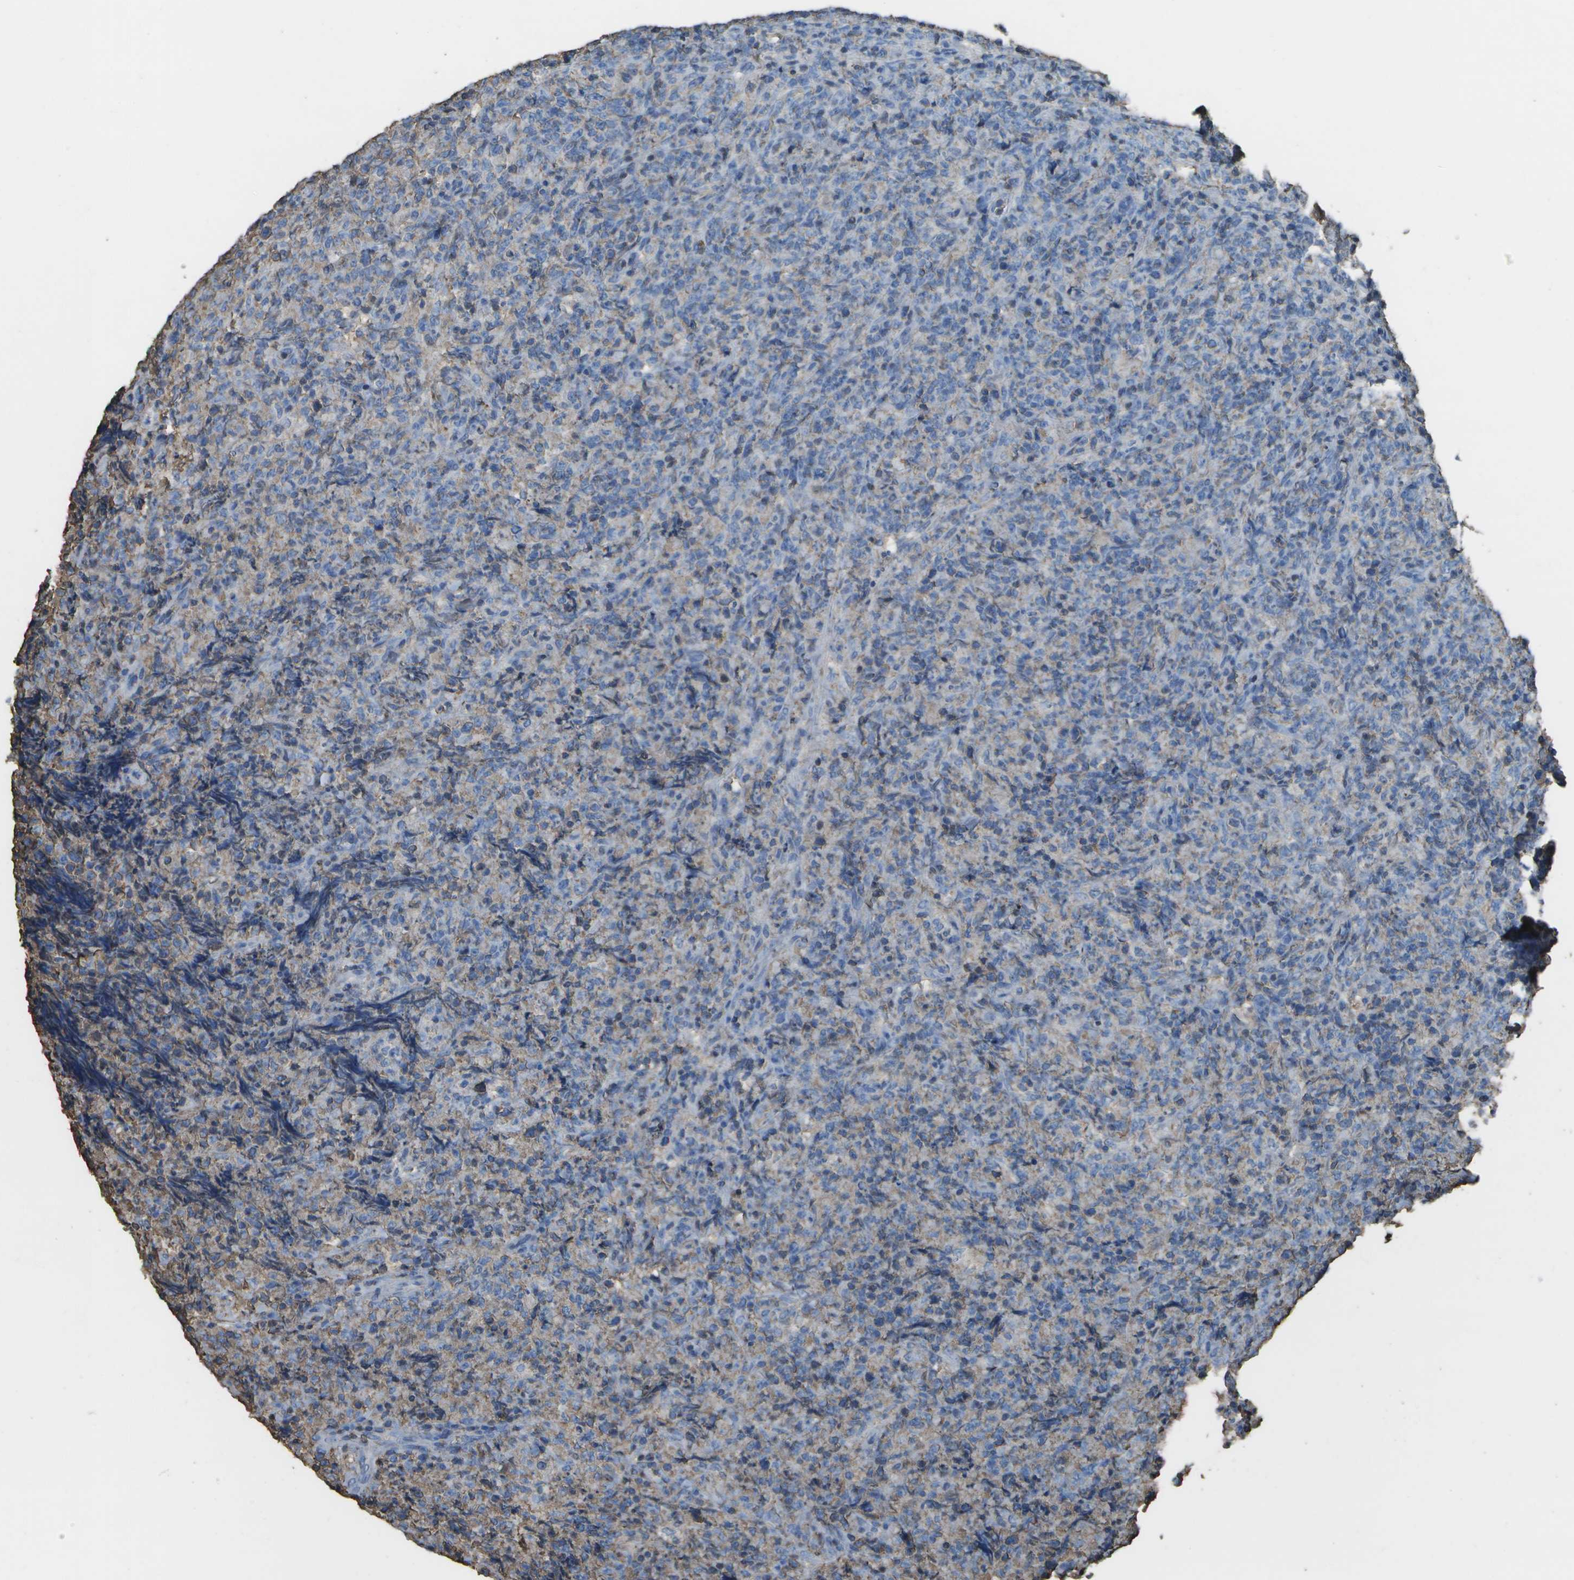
{"staining": {"intensity": "weak", "quantity": "<25%", "location": "cytoplasmic/membranous"}, "tissue": "lymphoma", "cell_type": "Tumor cells", "image_type": "cancer", "snomed": [{"axis": "morphology", "description": "Malignant lymphoma, non-Hodgkin's type, High grade"}, {"axis": "topography", "description": "Tonsil"}], "caption": "IHC histopathology image of neoplastic tissue: human malignant lymphoma, non-Hodgkin's type (high-grade) stained with DAB (3,3'-diaminobenzidine) demonstrates no significant protein expression in tumor cells.", "gene": "CYP4F11", "patient": {"sex": "female", "age": 36}}